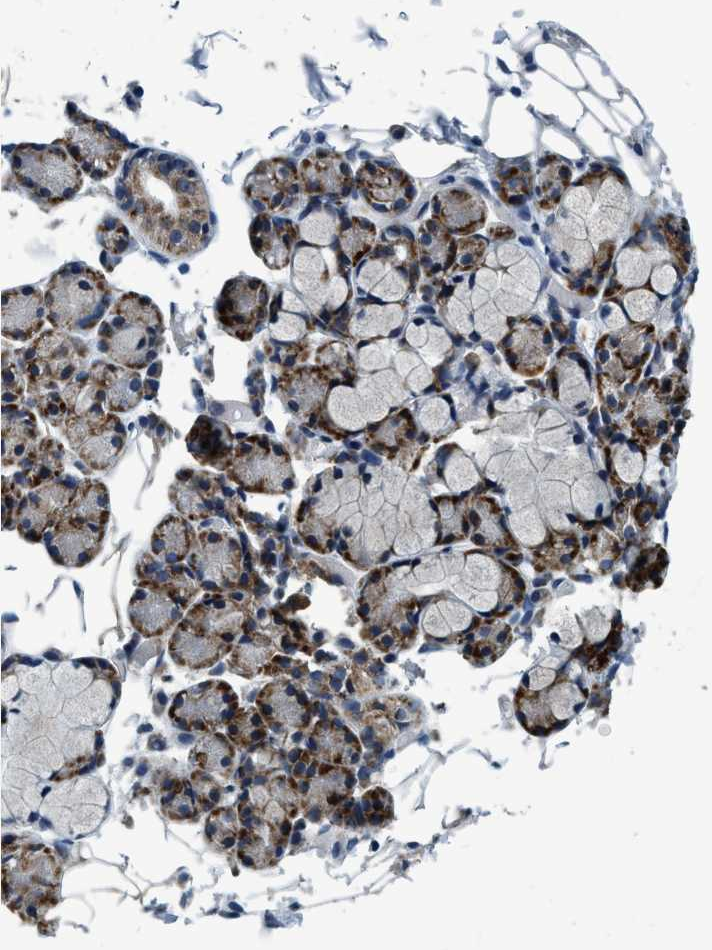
{"staining": {"intensity": "moderate", "quantity": "<25%", "location": "cytoplasmic/membranous"}, "tissue": "salivary gland", "cell_type": "Glandular cells", "image_type": "normal", "snomed": [{"axis": "morphology", "description": "Normal tissue, NOS"}, {"axis": "topography", "description": "Salivary gland"}], "caption": "An immunohistochemistry (IHC) photomicrograph of benign tissue is shown. Protein staining in brown shows moderate cytoplasmic/membranous positivity in salivary gland within glandular cells. (Brightfield microscopy of DAB IHC at high magnification).", "gene": "ARMC9", "patient": {"sex": "male", "age": 63}}